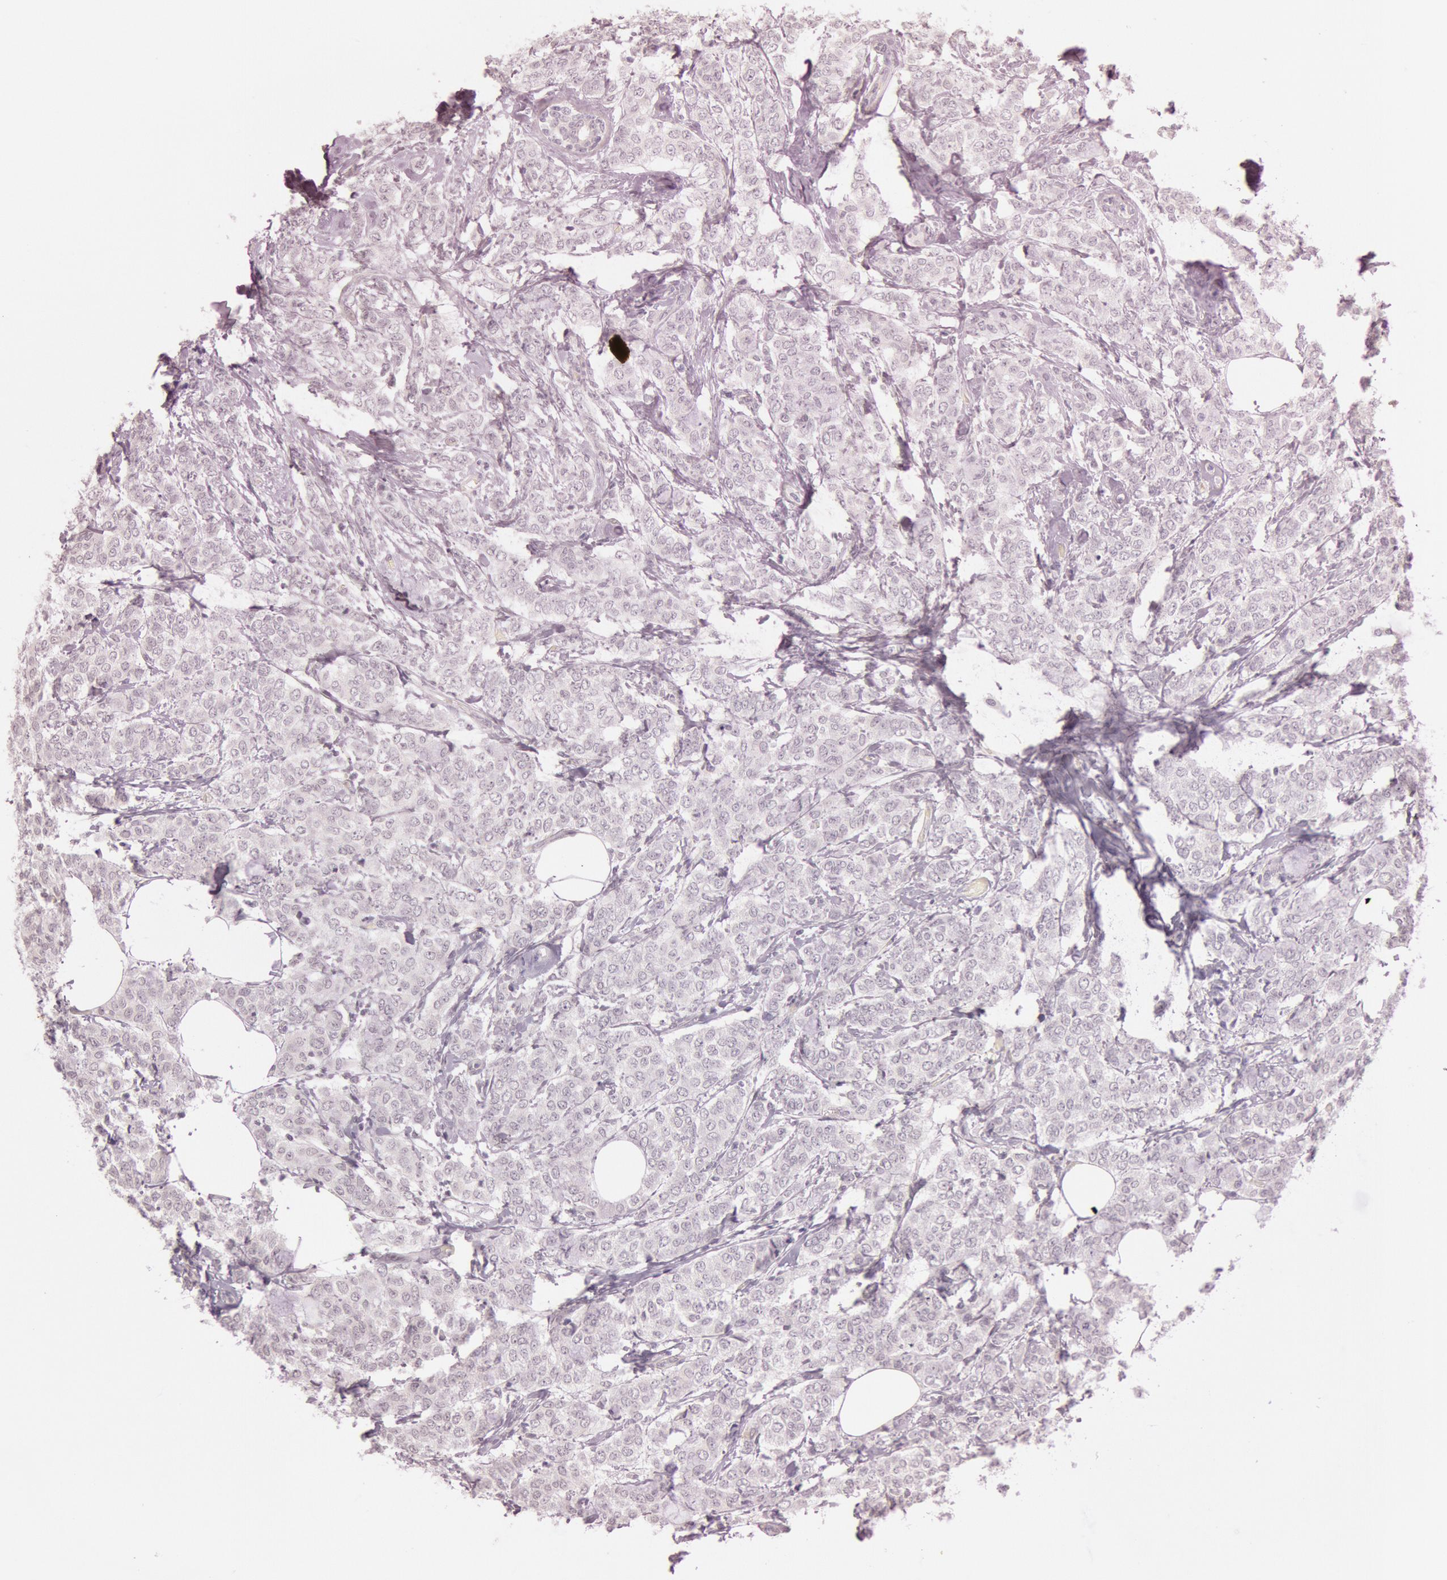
{"staining": {"intensity": "negative", "quantity": "none", "location": "none"}, "tissue": "breast cancer", "cell_type": "Tumor cells", "image_type": "cancer", "snomed": [{"axis": "morphology", "description": "Lobular carcinoma"}, {"axis": "topography", "description": "Breast"}], "caption": "There is no significant staining in tumor cells of breast lobular carcinoma.", "gene": "KDM6A", "patient": {"sex": "female", "age": 60}}